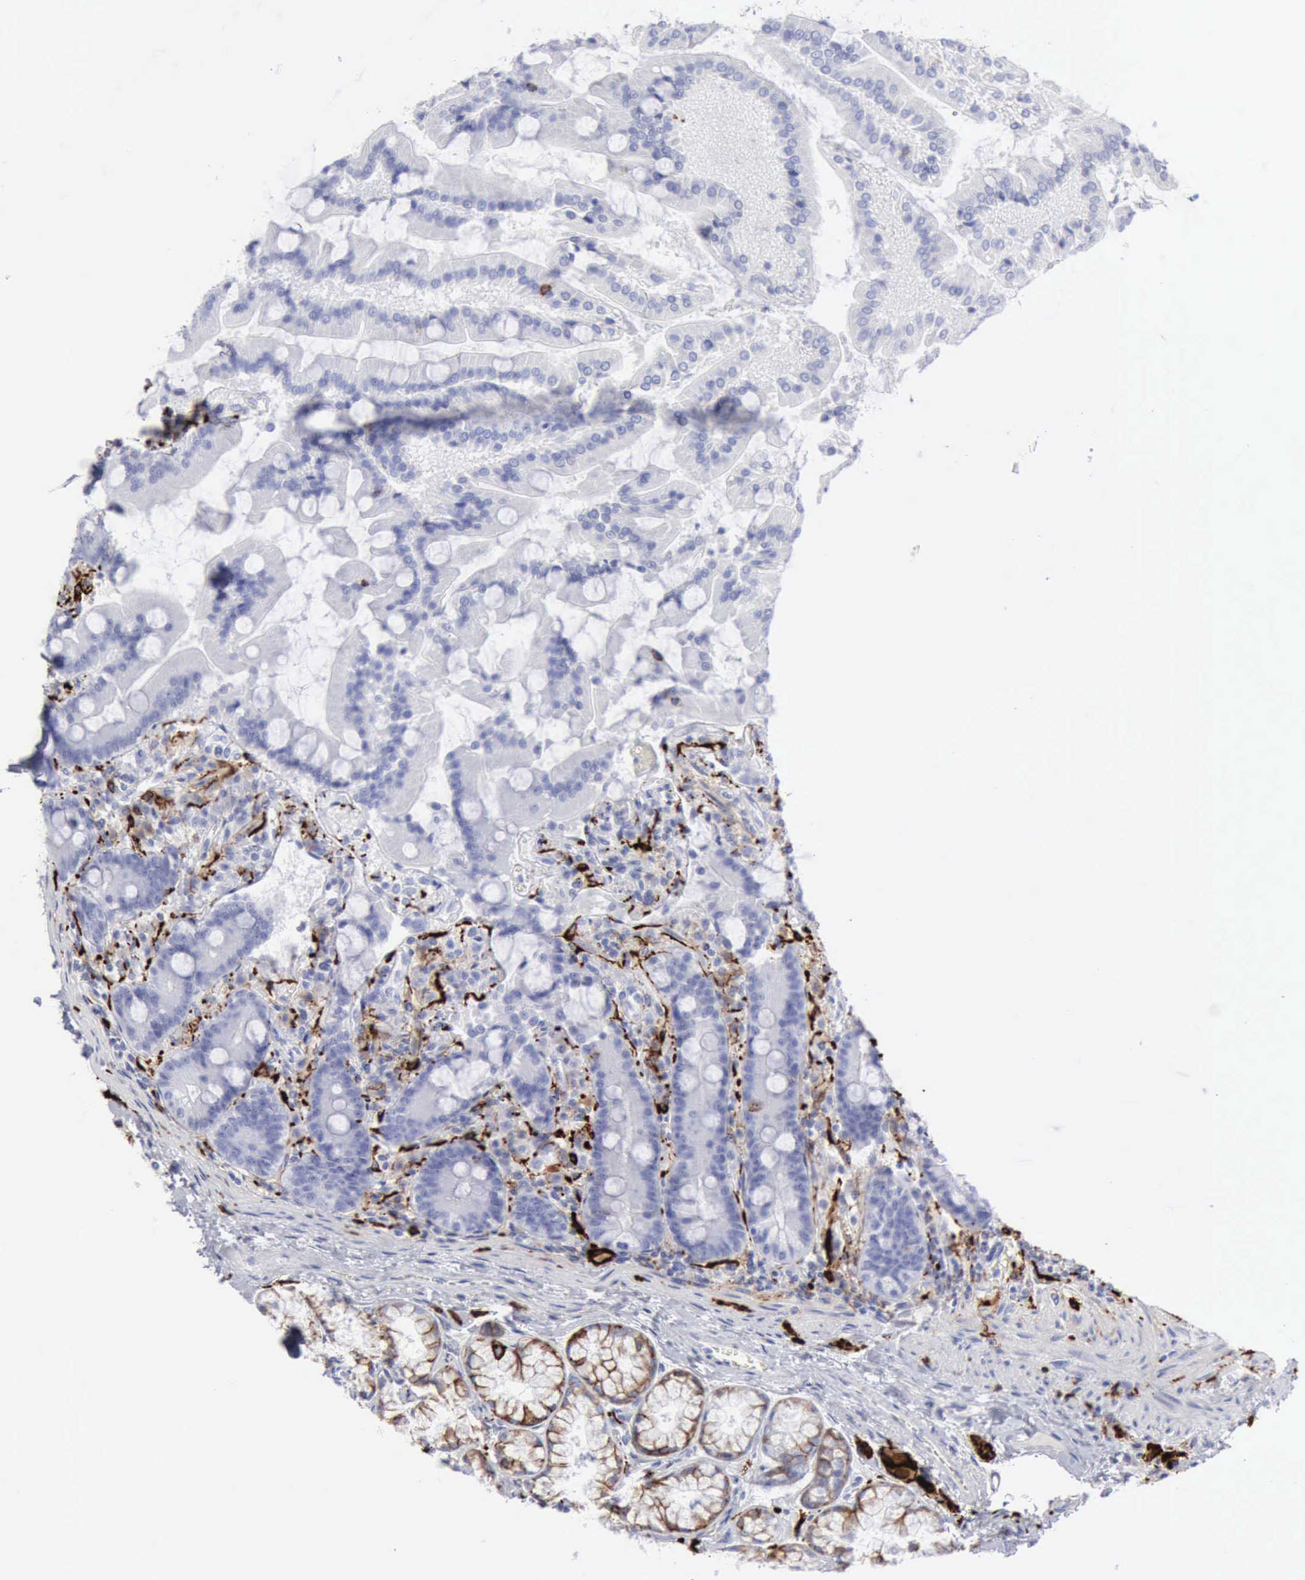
{"staining": {"intensity": "negative", "quantity": "none", "location": "none"}, "tissue": "duodenum", "cell_type": "Glandular cells", "image_type": "normal", "snomed": [{"axis": "morphology", "description": "Normal tissue, NOS"}, {"axis": "topography", "description": "Duodenum"}], "caption": "A micrograph of human duodenum is negative for staining in glandular cells. (DAB immunohistochemistry (IHC) with hematoxylin counter stain).", "gene": "NCAM1", "patient": {"sex": "female", "age": 64}}